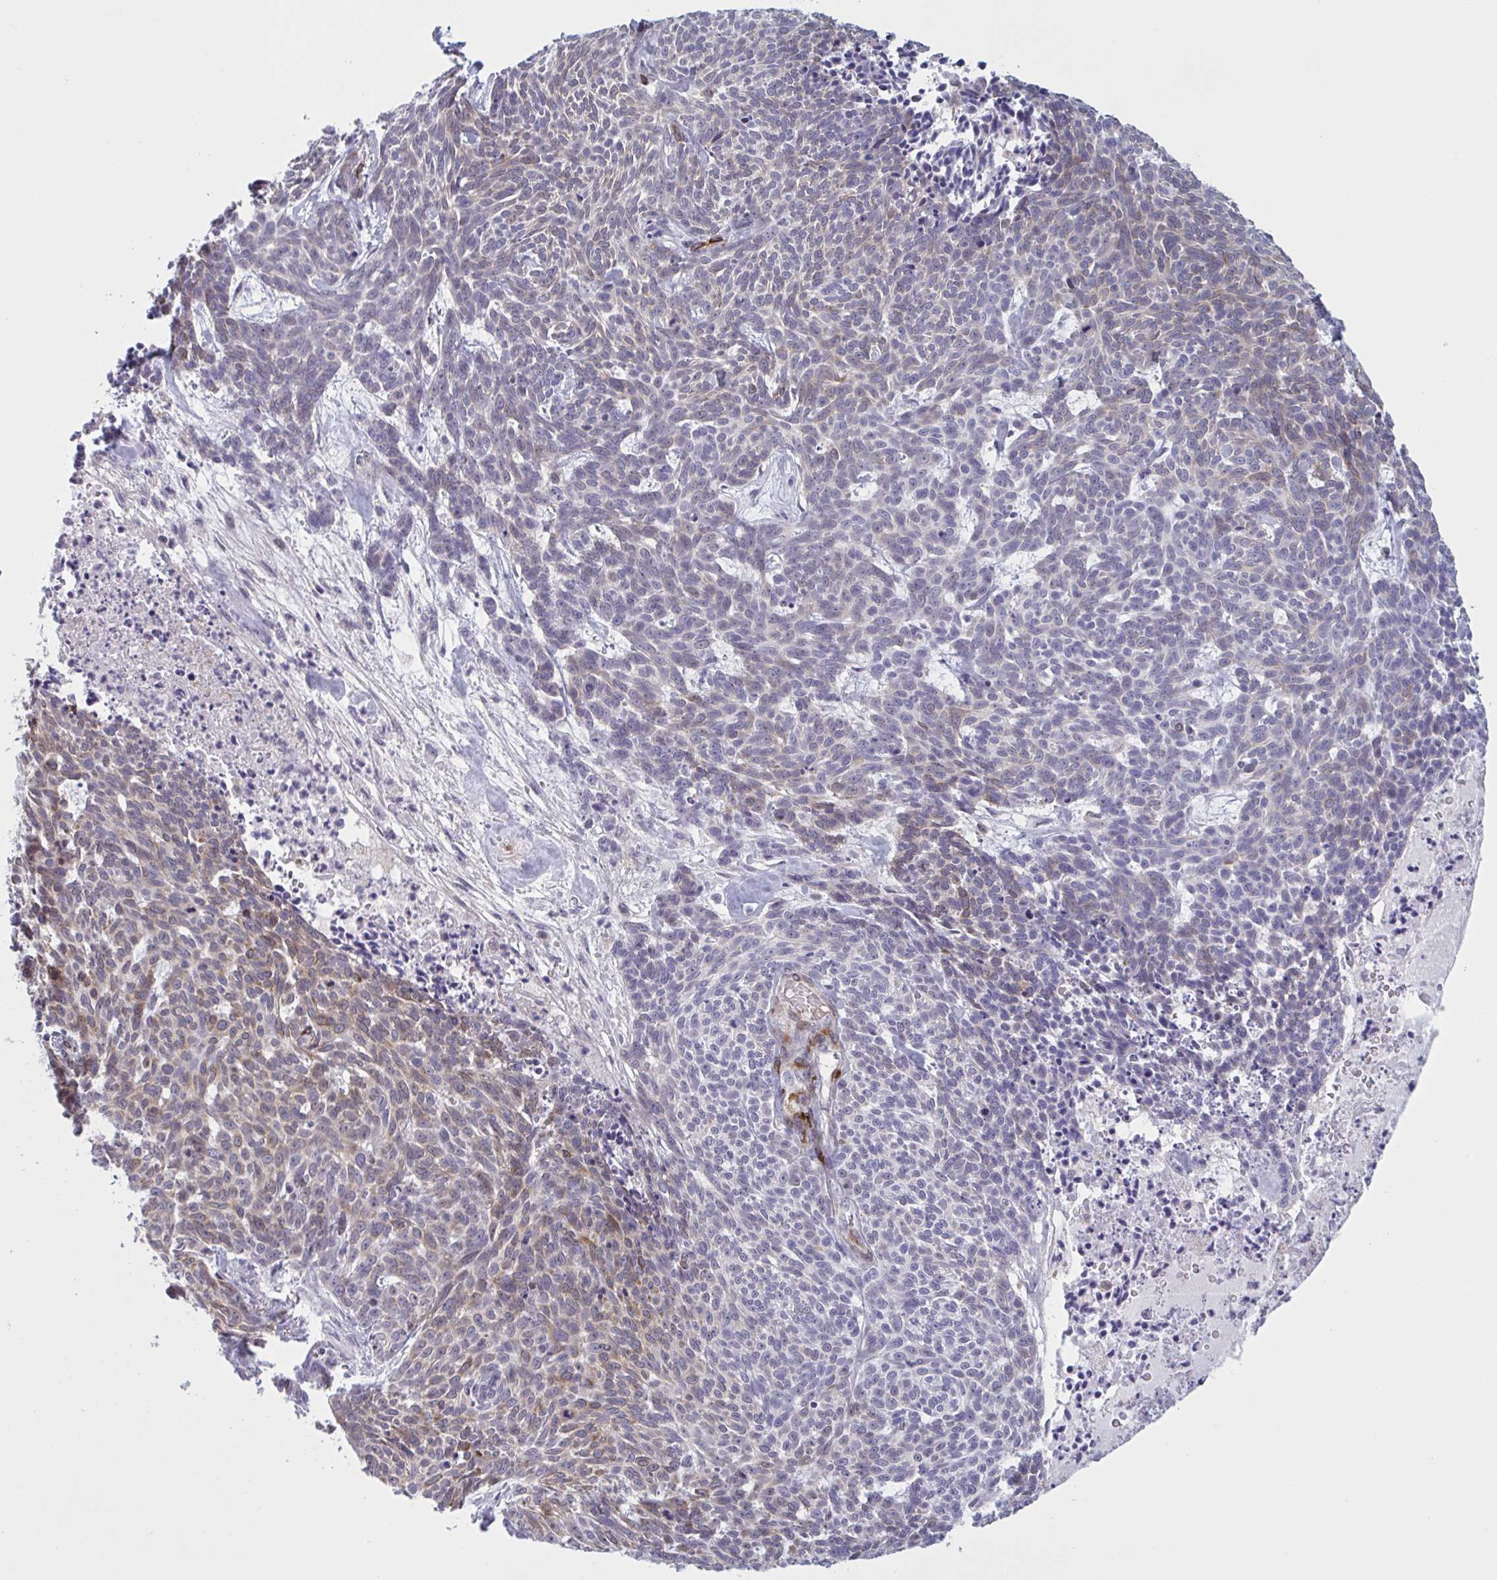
{"staining": {"intensity": "weak", "quantity": "25%-75%", "location": "cytoplasmic/membranous"}, "tissue": "skin cancer", "cell_type": "Tumor cells", "image_type": "cancer", "snomed": [{"axis": "morphology", "description": "Basal cell carcinoma"}, {"axis": "topography", "description": "Skin"}], "caption": "A brown stain highlights weak cytoplasmic/membranous staining of a protein in human skin cancer tumor cells.", "gene": "HSD11B2", "patient": {"sex": "female", "age": 93}}